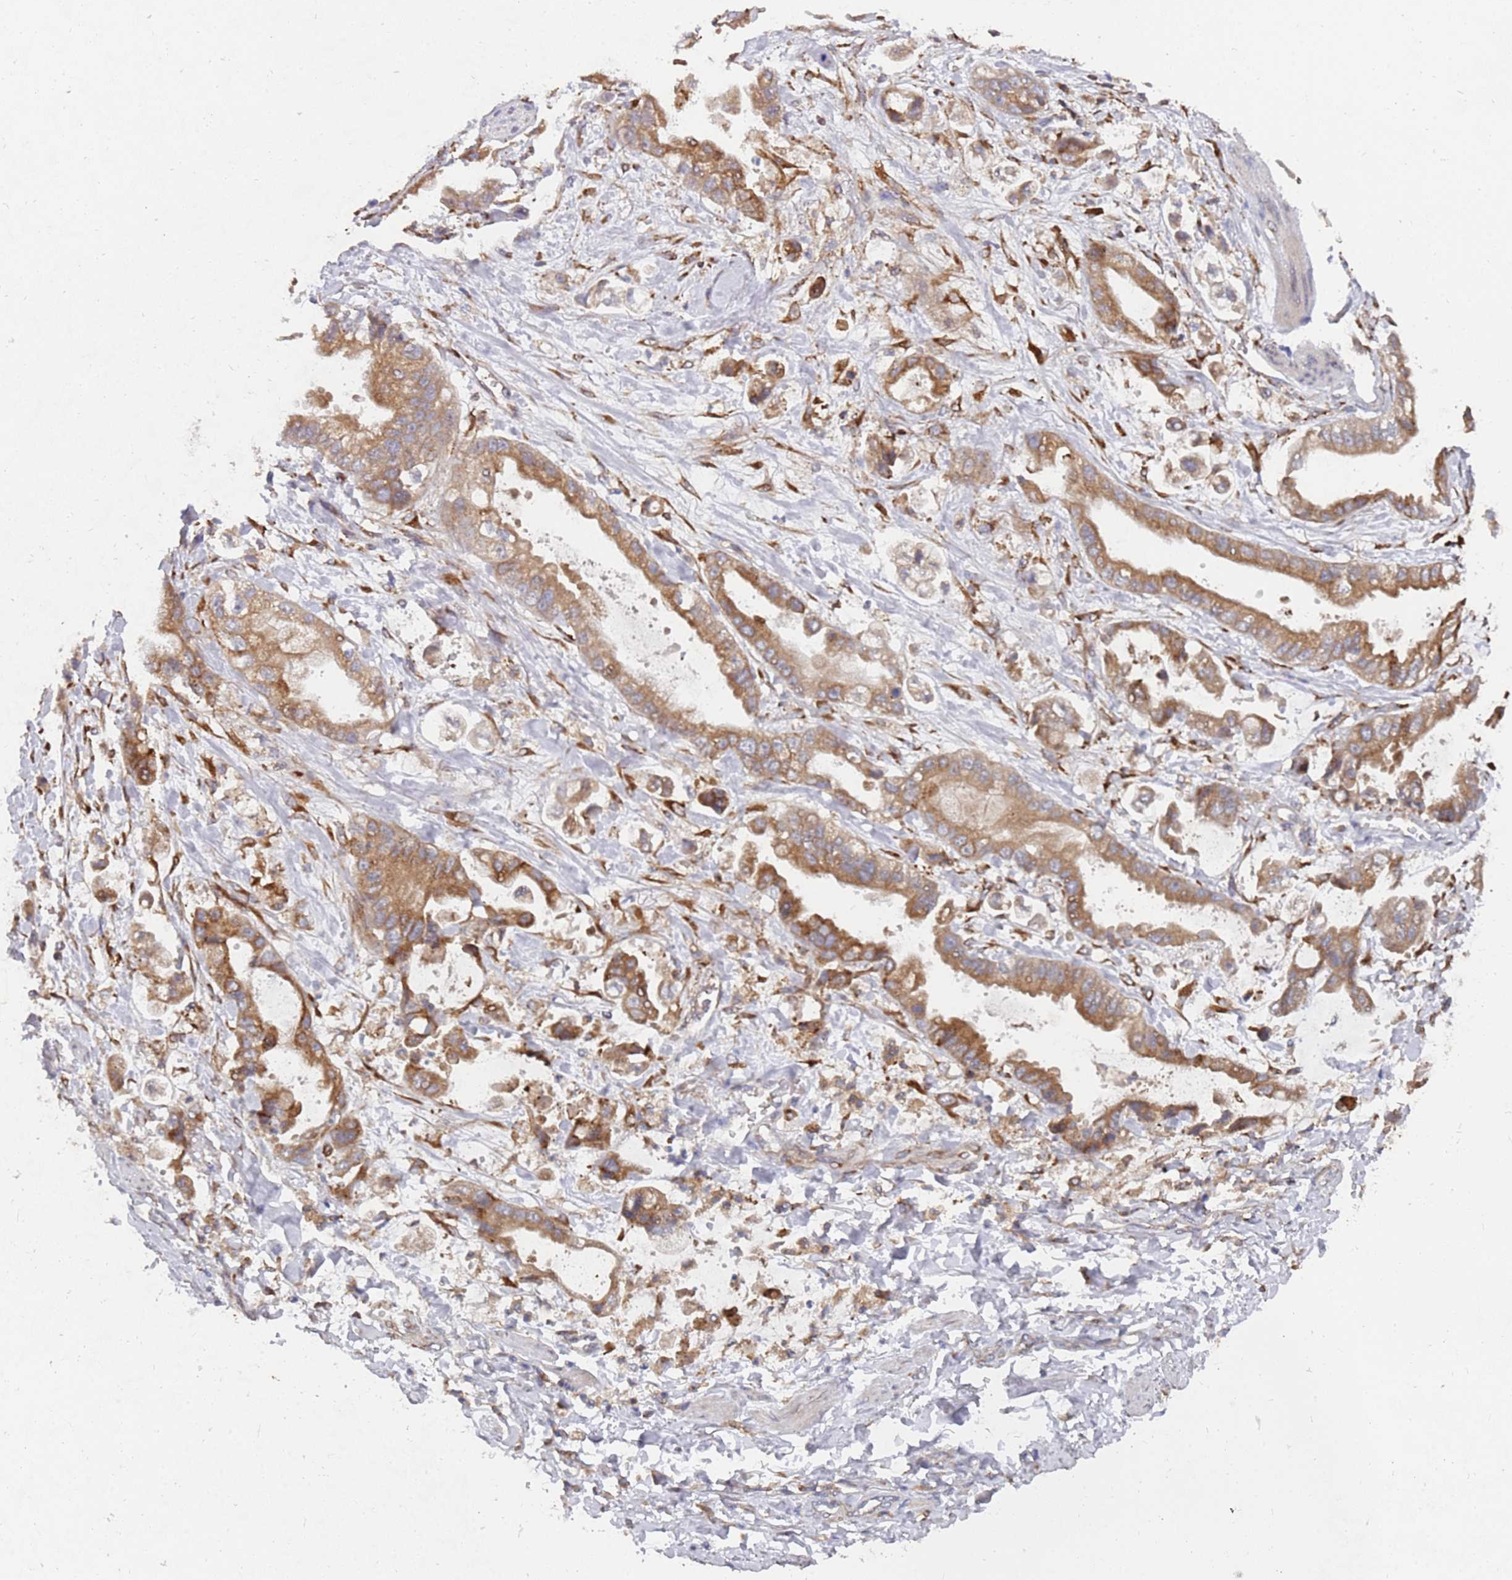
{"staining": {"intensity": "moderate", "quantity": ">75%", "location": "cytoplasmic/membranous"}, "tissue": "stomach cancer", "cell_type": "Tumor cells", "image_type": "cancer", "snomed": [{"axis": "morphology", "description": "Adenocarcinoma, NOS"}, {"axis": "topography", "description": "Stomach"}], "caption": "Protein staining of stomach adenocarcinoma tissue shows moderate cytoplasmic/membranous positivity in about >75% of tumor cells.", "gene": "VRK2", "patient": {"sex": "male", "age": 62}}